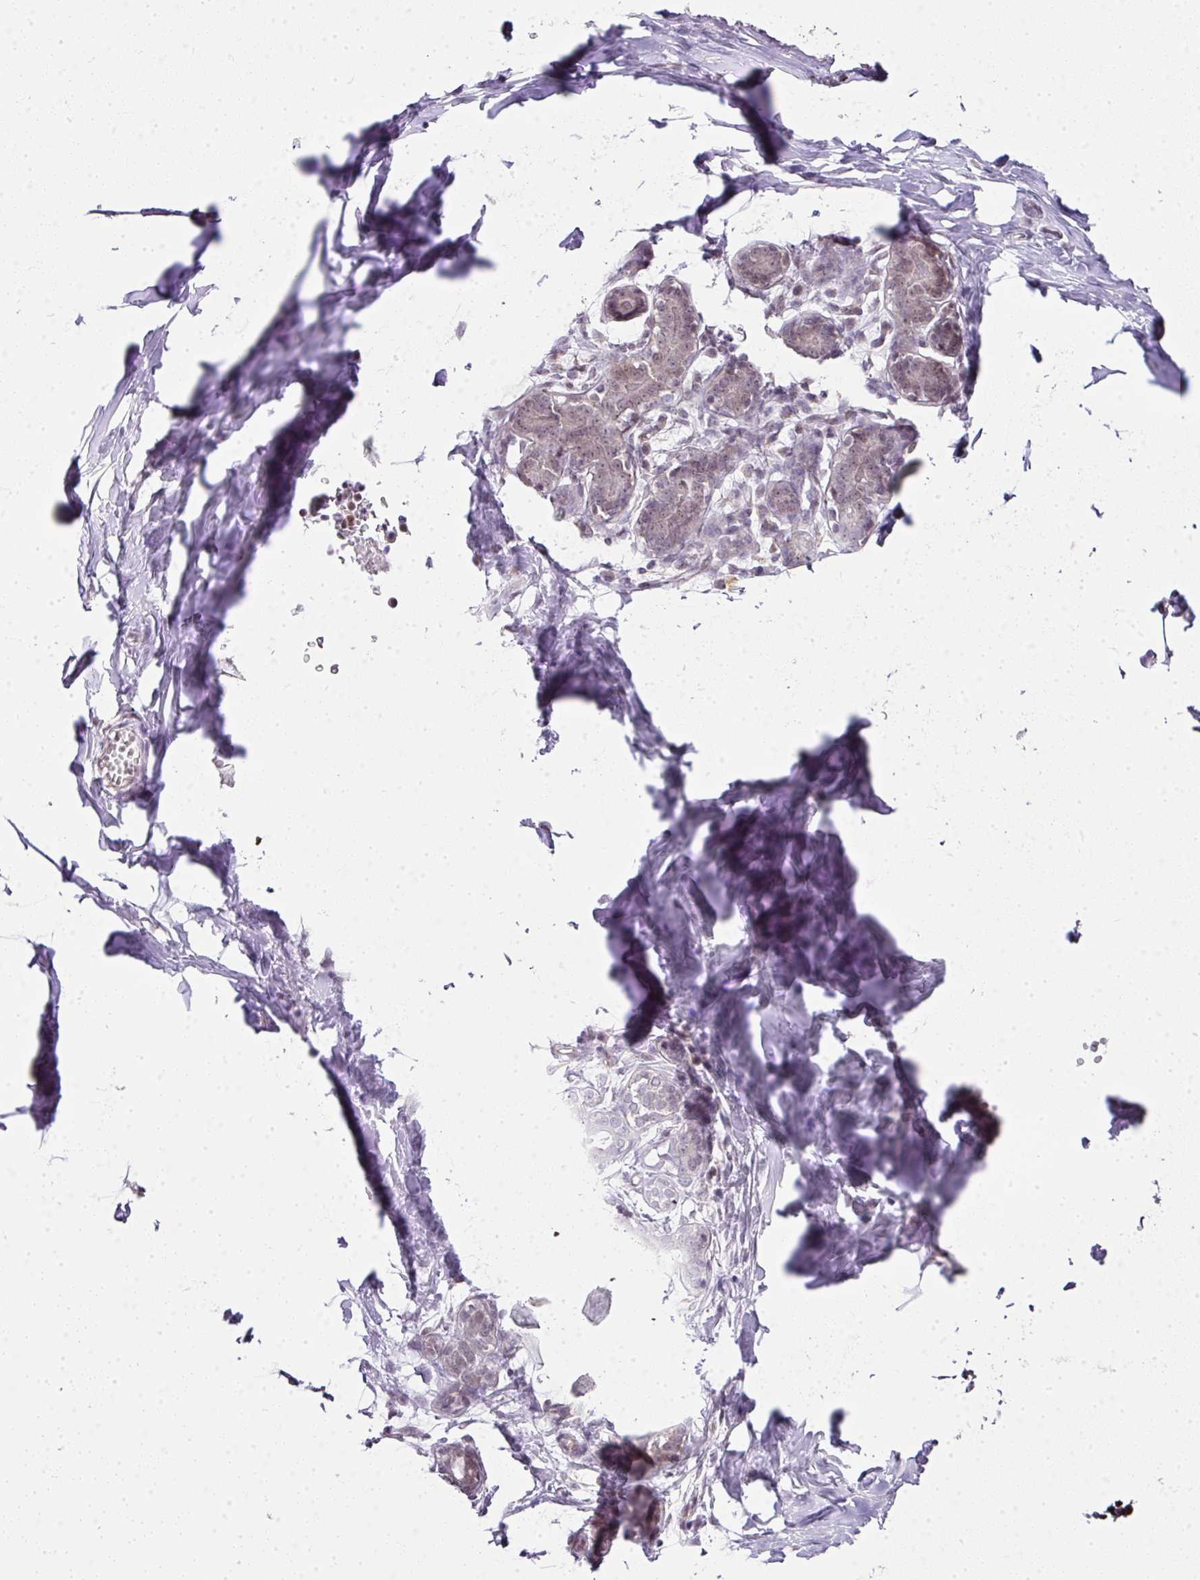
{"staining": {"intensity": "negative", "quantity": "none", "location": "none"}, "tissue": "breast", "cell_type": "Adipocytes", "image_type": "normal", "snomed": [{"axis": "morphology", "description": "Normal tissue, NOS"}, {"axis": "topography", "description": "Breast"}], "caption": "A high-resolution micrograph shows immunohistochemistry (IHC) staining of benign breast, which shows no significant positivity in adipocytes. (Stains: DAB (3,3'-diaminobenzidine) IHC with hematoxylin counter stain, Microscopy: brightfield microscopy at high magnification).", "gene": "FAM32A", "patient": {"sex": "female", "age": 27}}